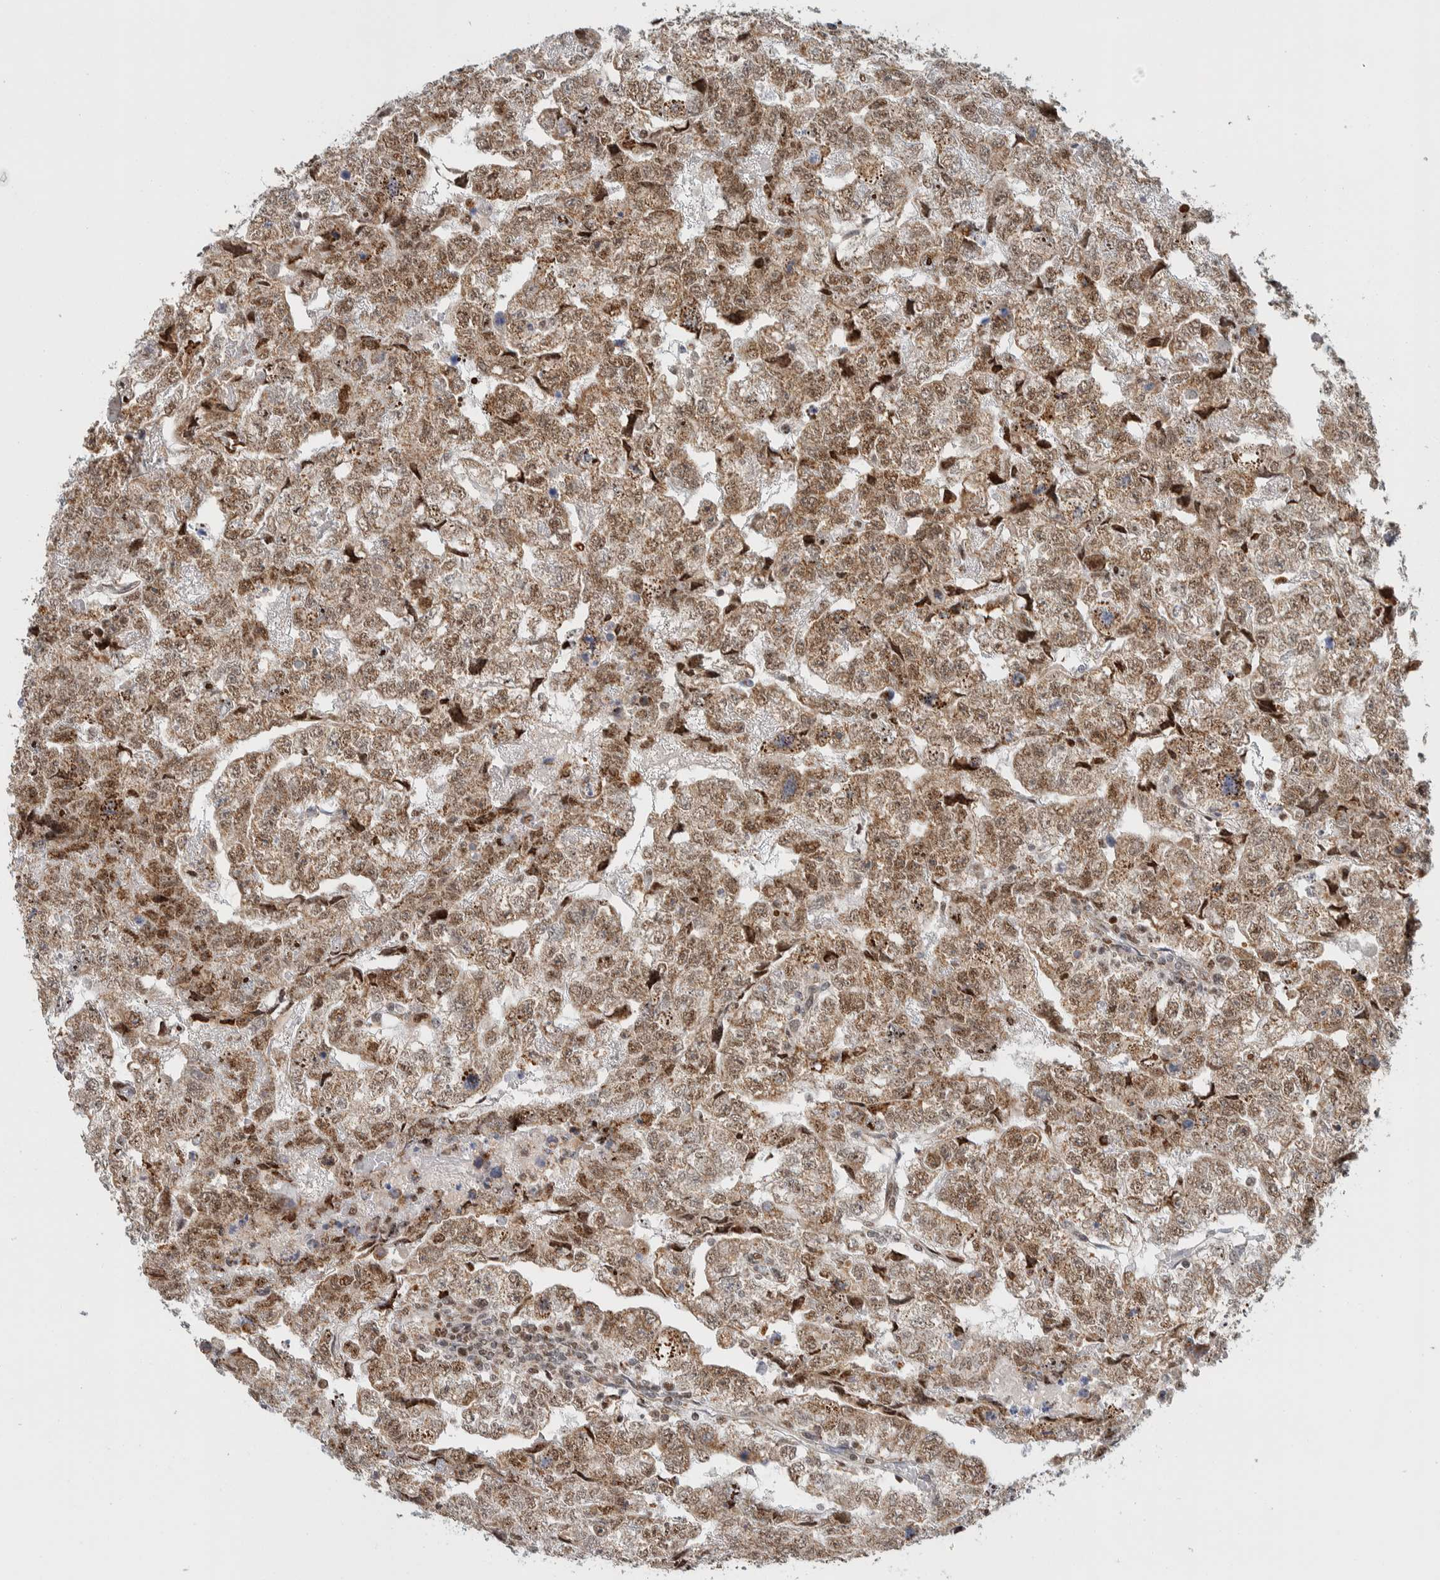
{"staining": {"intensity": "moderate", "quantity": ">75%", "location": "cytoplasmic/membranous,nuclear"}, "tissue": "testis cancer", "cell_type": "Tumor cells", "image_type": "cancer", "snomed": [{"axis": "morphology", "description": "Carcinoma, Embryonal, NOS"}, {"axis": "topography", "description": "Testis"}], "caption": "Moderate cytoplasmic/membranous and nuclear protein positivity is seen in about >75% of tumor cells in testis embryonal carcinoma. (DAB (3,3'-diaminobenzidine) IHC, brown staining for protein, blue staining for nuclei).", "gene": "TSPAN32", "patient": {"sex": "male", "age": 36}}